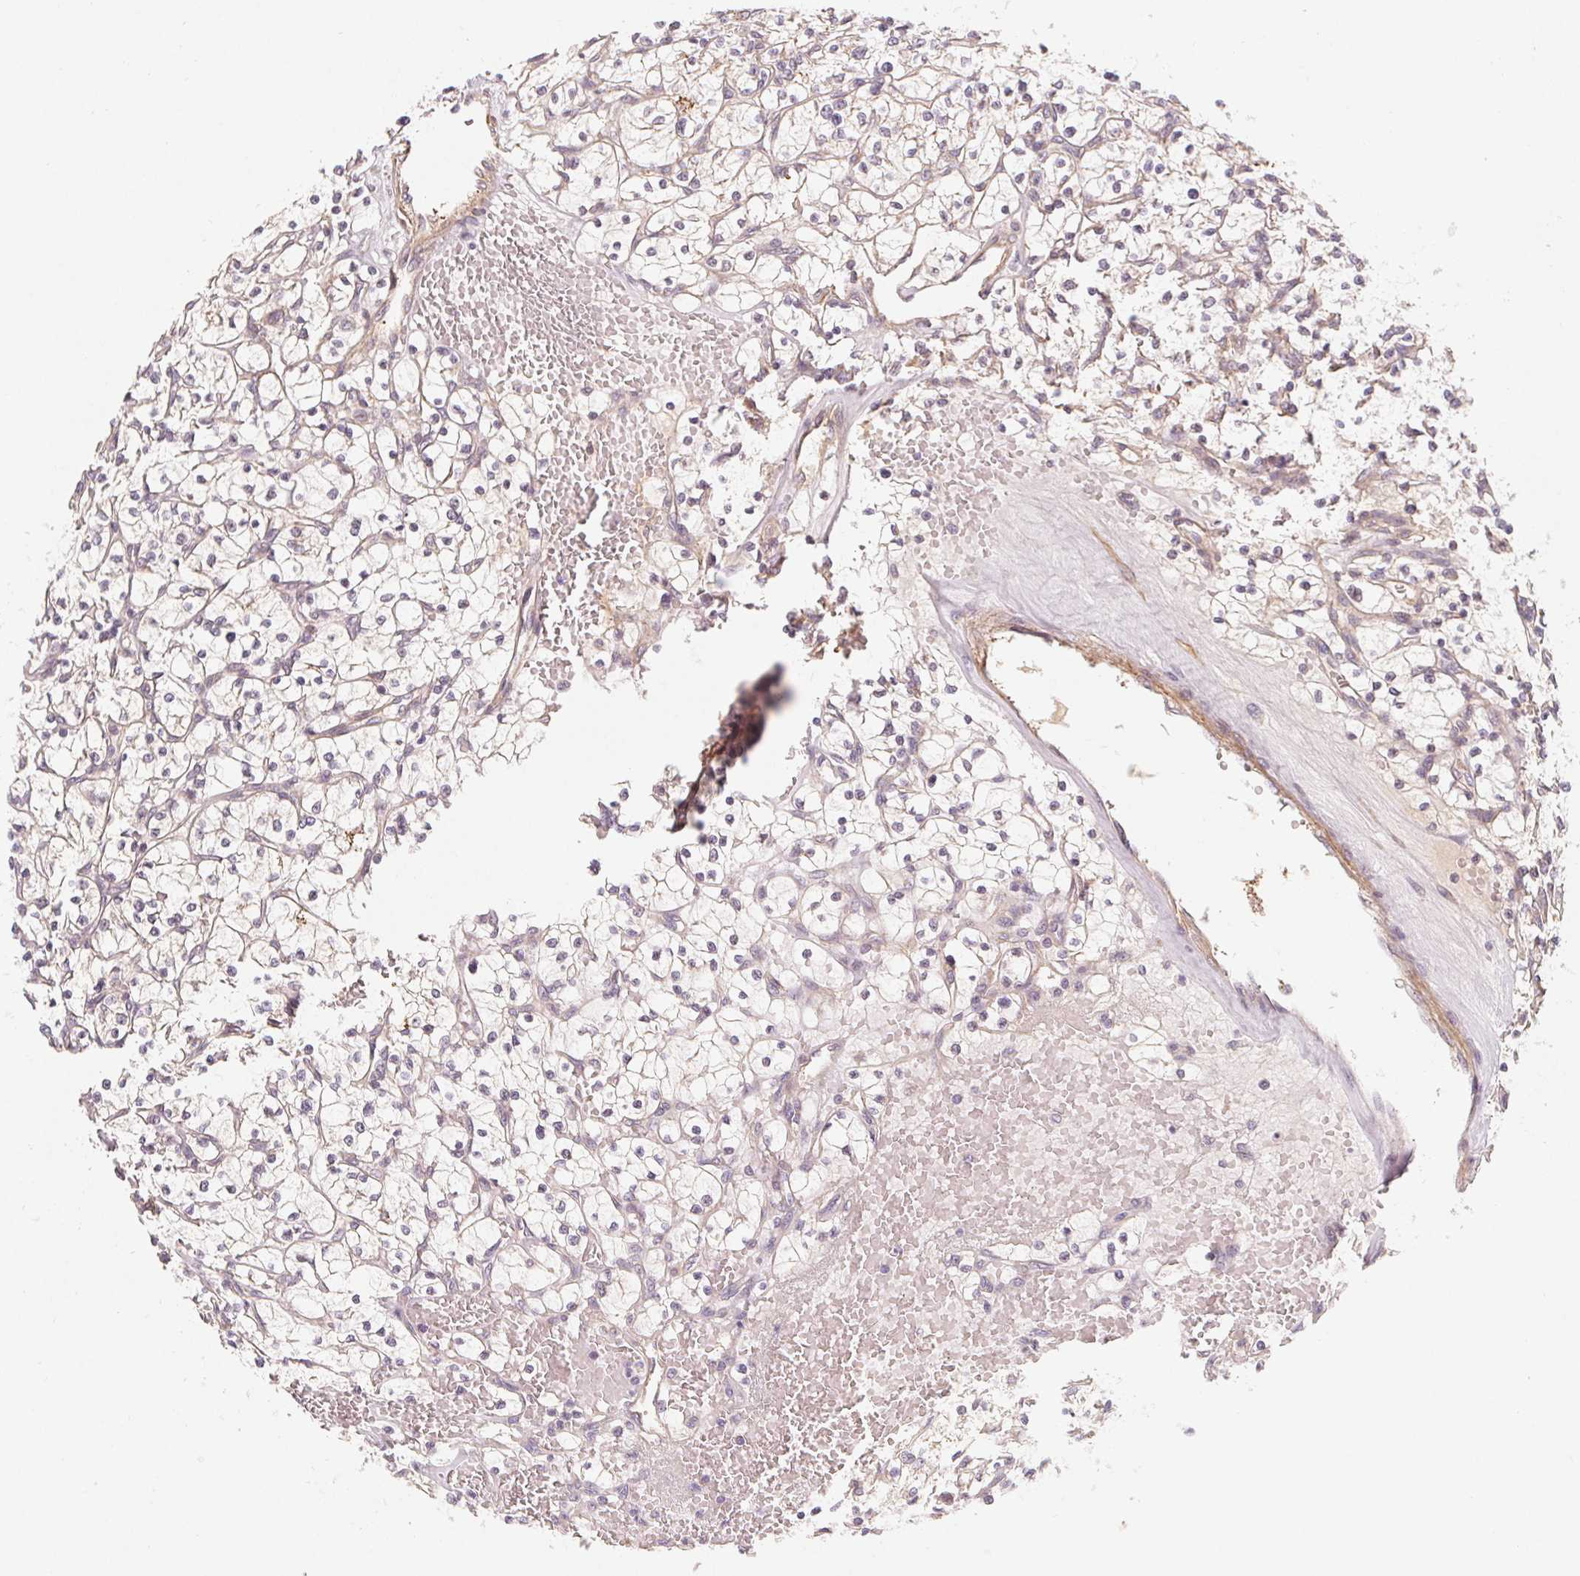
{"staining": {"intensity": "negative", "quantity": "none", "location": "none"}, "tissue": "renal cancer", "cell_type": "Tumor cells", "image_type": "cancer", "snomed": [{"axis": "morphology", "description": "Adenocarcinoma, NOS"}, {"axis": "topography", "description": "Kidney"}], "caption": "Human renal adenocarcinoma stained for a protein using immunohistochemistry shows no staining in tumor cells.", "gene": "CCDC112", "patient": {"sex": "female", "age": 64}}